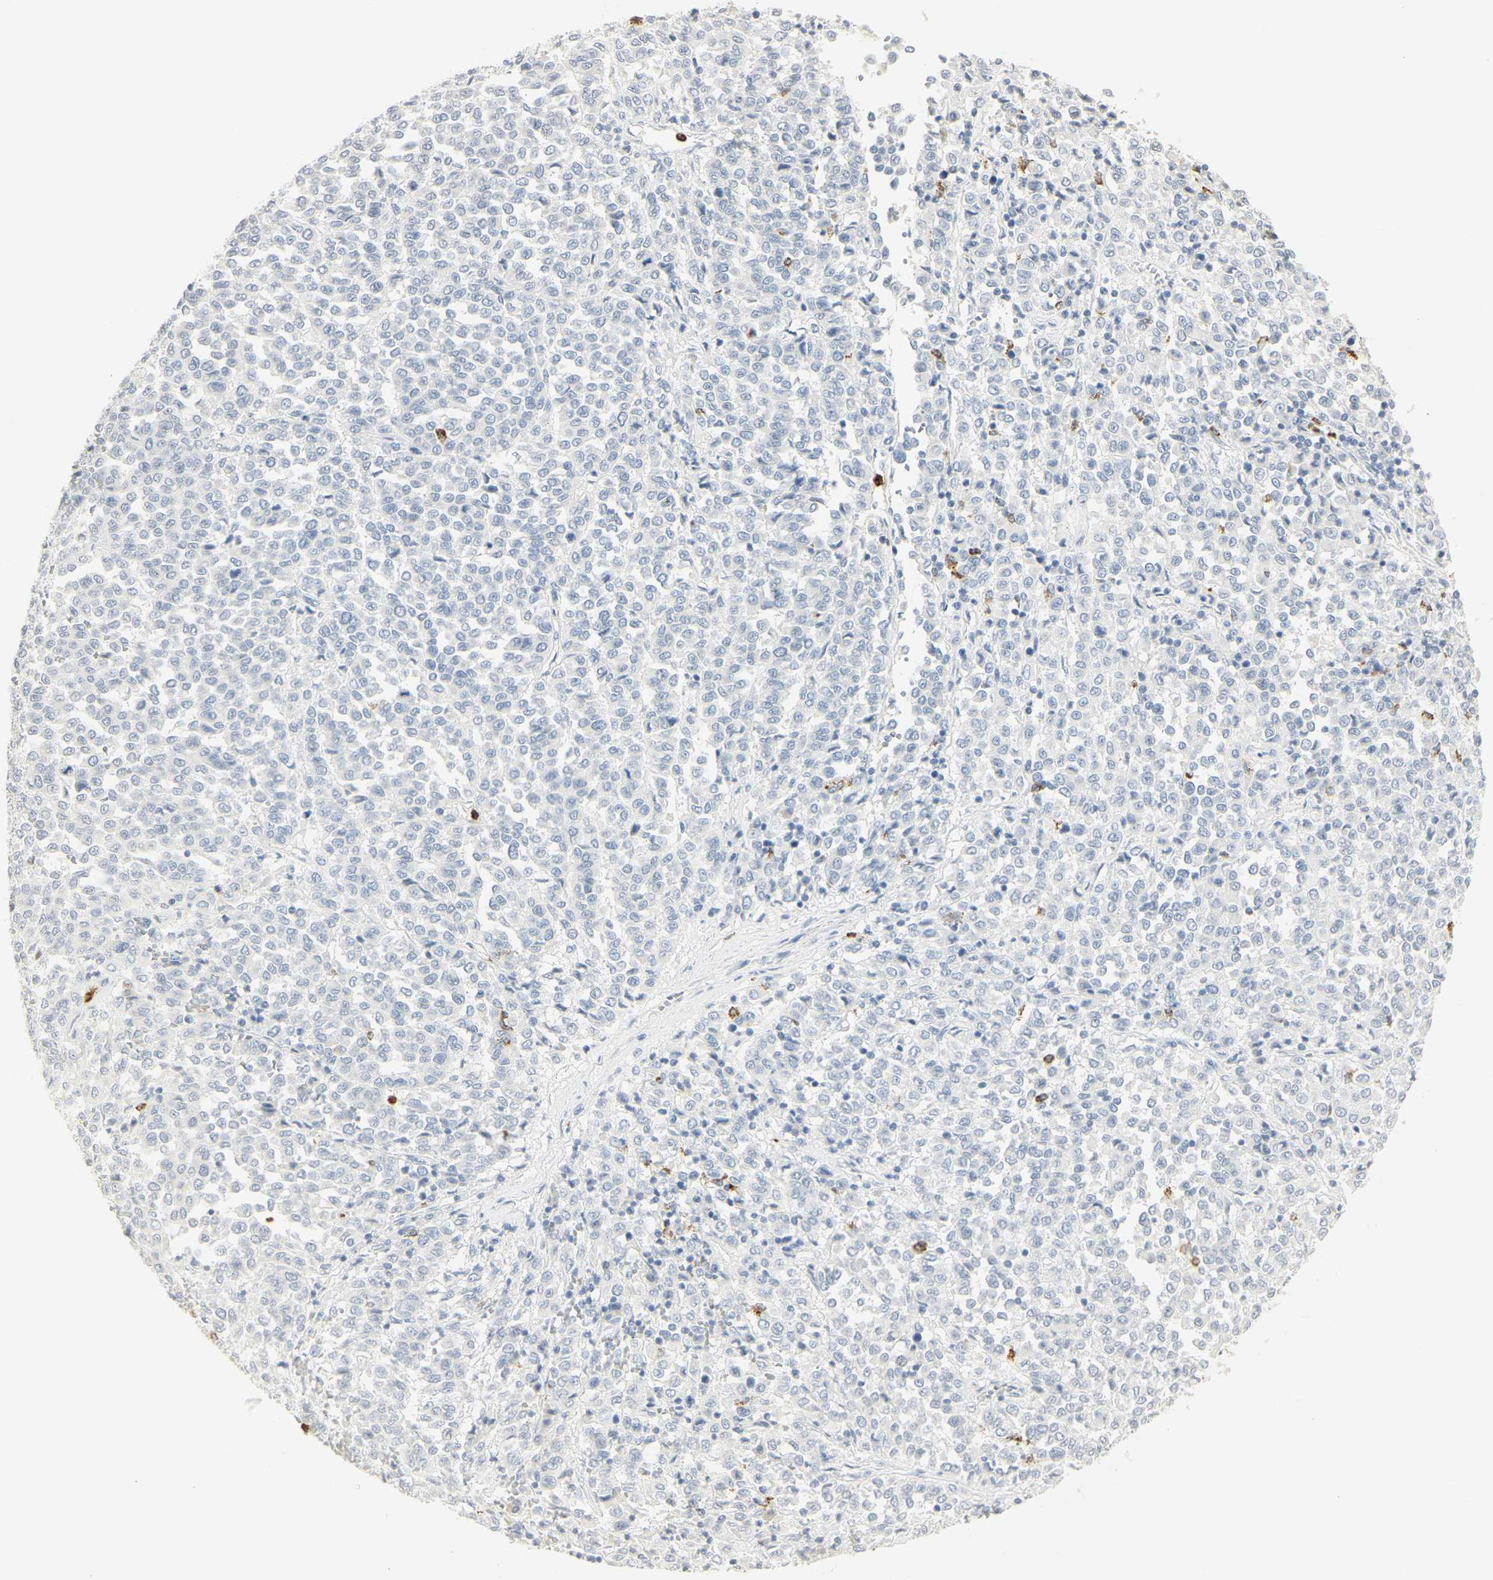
{"staining": {"intensity": "negative", "quantity": "none", "location": "none"}, "tissue": "melanoma", "cell_type": "Tumor cells", "image_type": "cancer", "snomed": [{"axis": "morphology", "description": "Malignant melanoma, Metastatic site"}, {"axis": "topography", "description": "Pancreas"}], "caption": "Photomicrograph shows no protein positivity in tumor cells of melanoma tissue.", "gene": "MPO", "patient": {"sex": "female", "age": 30}}